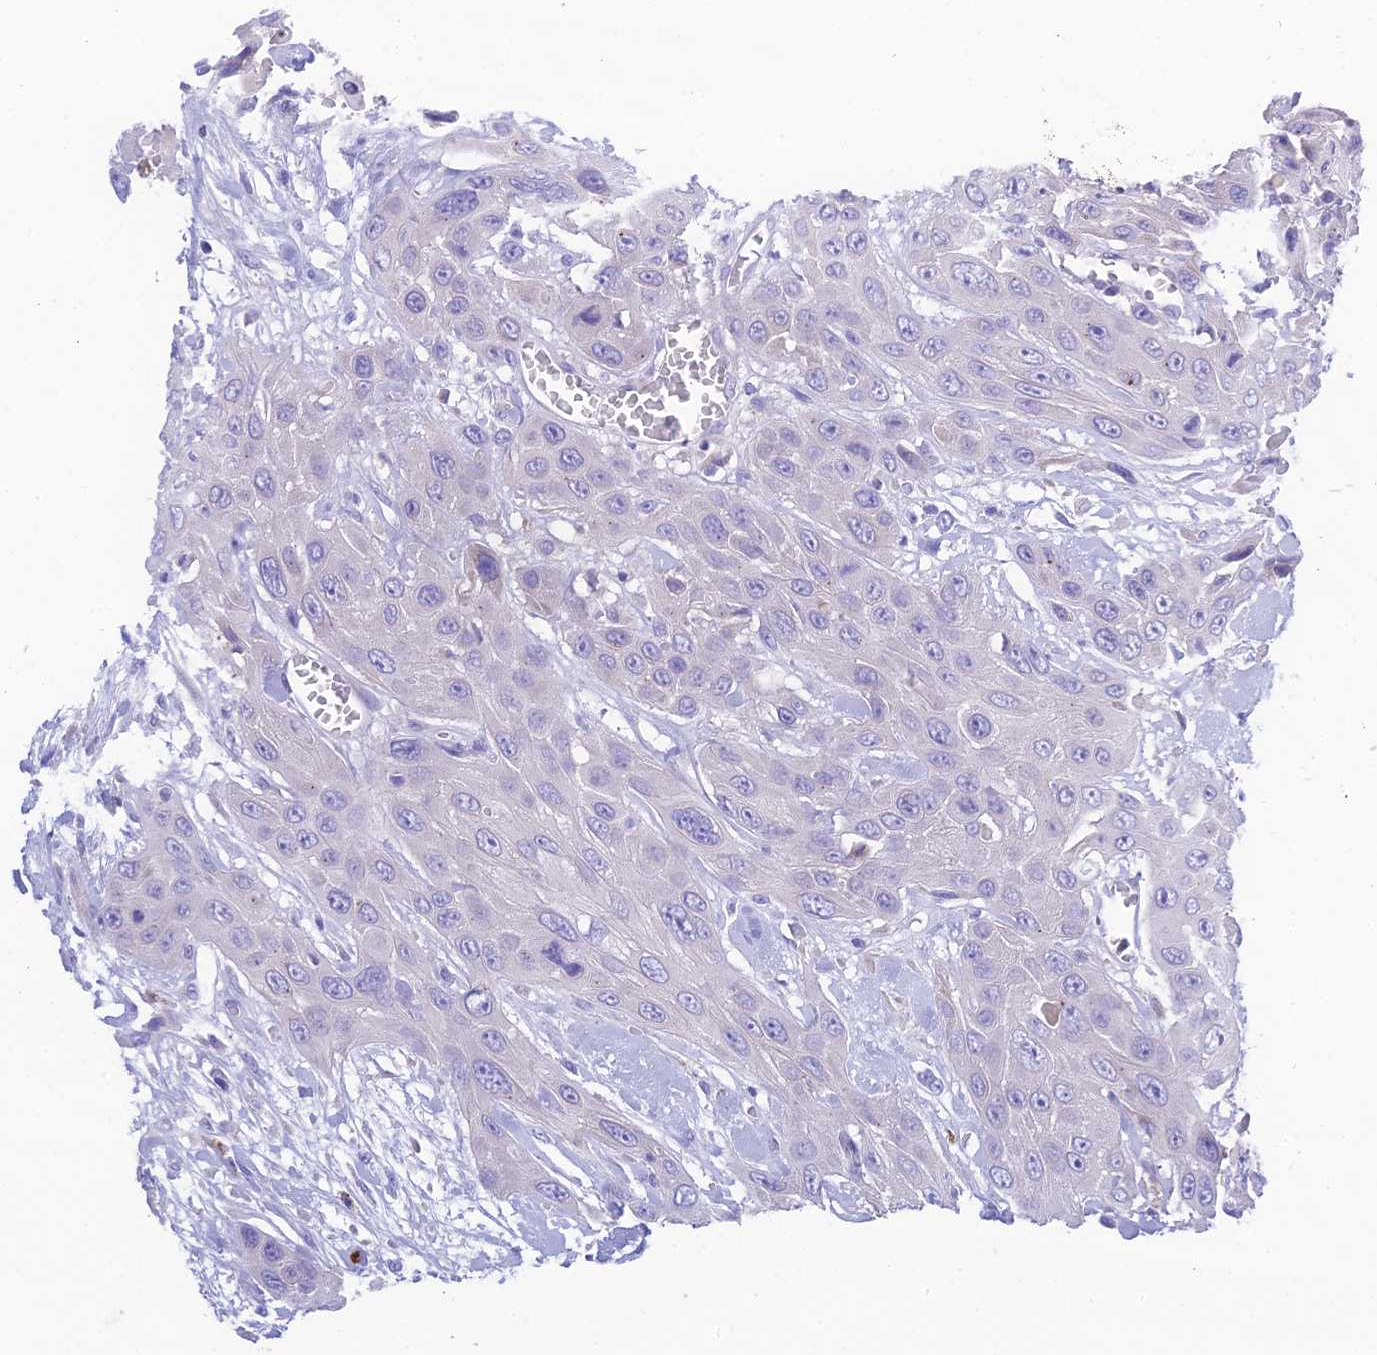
{"staining": {"intensity": "negative", "quantity": "none", "location": "none"}, "tissue": "head and neck cancer", "cell_type": "Tumor cells", "image_type": "cancer", "snomed": [{"axis": "morphology", "description": "Squamous cell carcinoma, NOS"}, {"axis": "topography", "description": "Head-Neck"}], "caption": "Tumor cells show no significant protein expression in head and neck cancer.", "gene": "KIAA0408", "patient": {"sex": "male", "age": 81}}